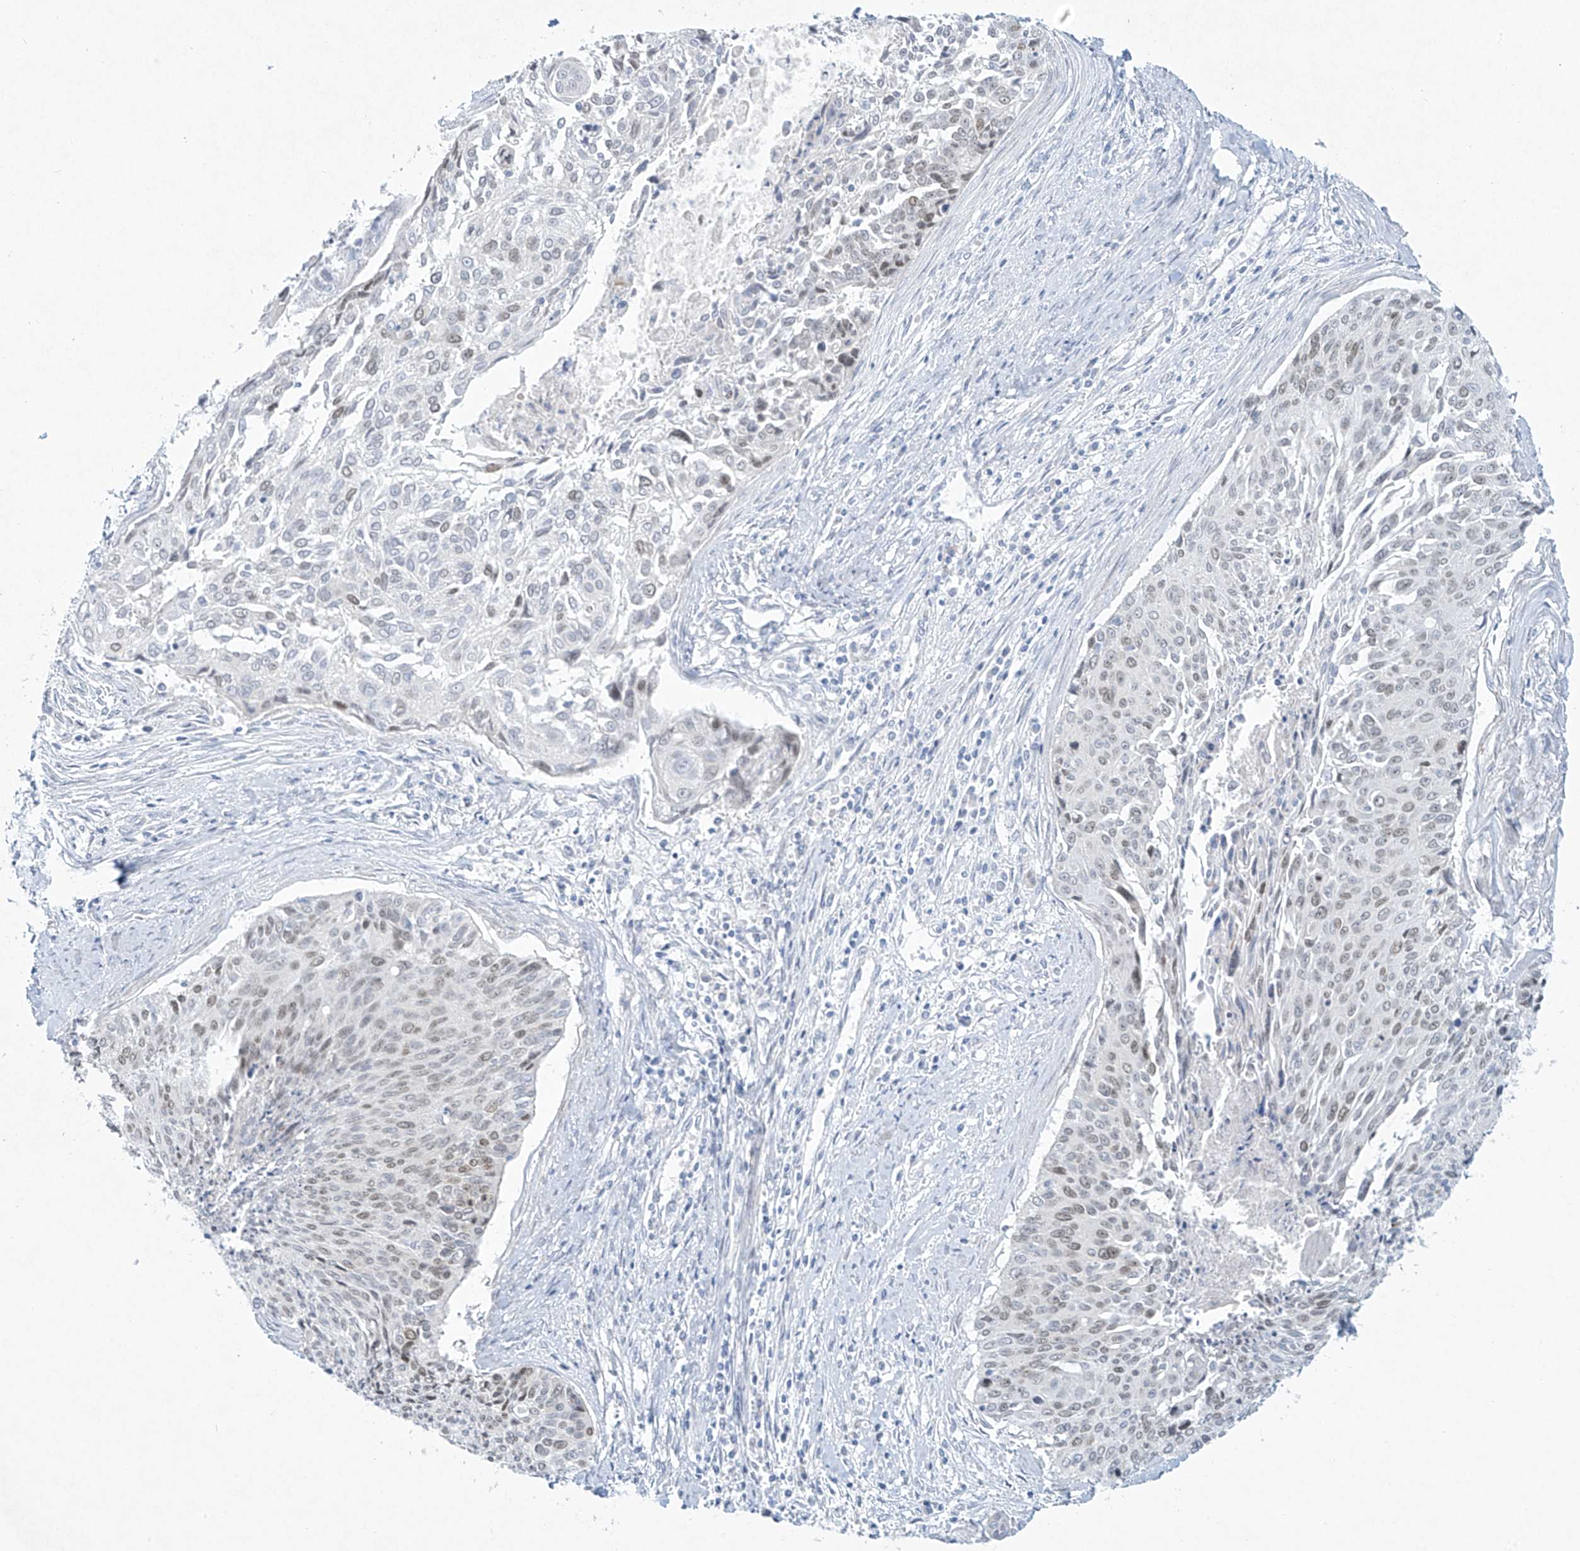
{"staining": {"intensity": "weak", "quantity": "25%-75%", "location": "nuclear"}, "tissue": "cervical cancer", "cell_type": "Tumor cells", "image_type": "cancer", "snomed": [{"axis": "morphology", "description": "Squamous cell carcinoma, NOS"}, {"axis": "topography", "description": "Cervix"}], "caption": "DAB immunohistochemical staining of human squamous cell carcinoma (cervical) reveals weak nuclear protein staining in about 25%-75% of tumor cells.", "gene": "PAX6", "patient": {"sex": "female", "age": 55}}